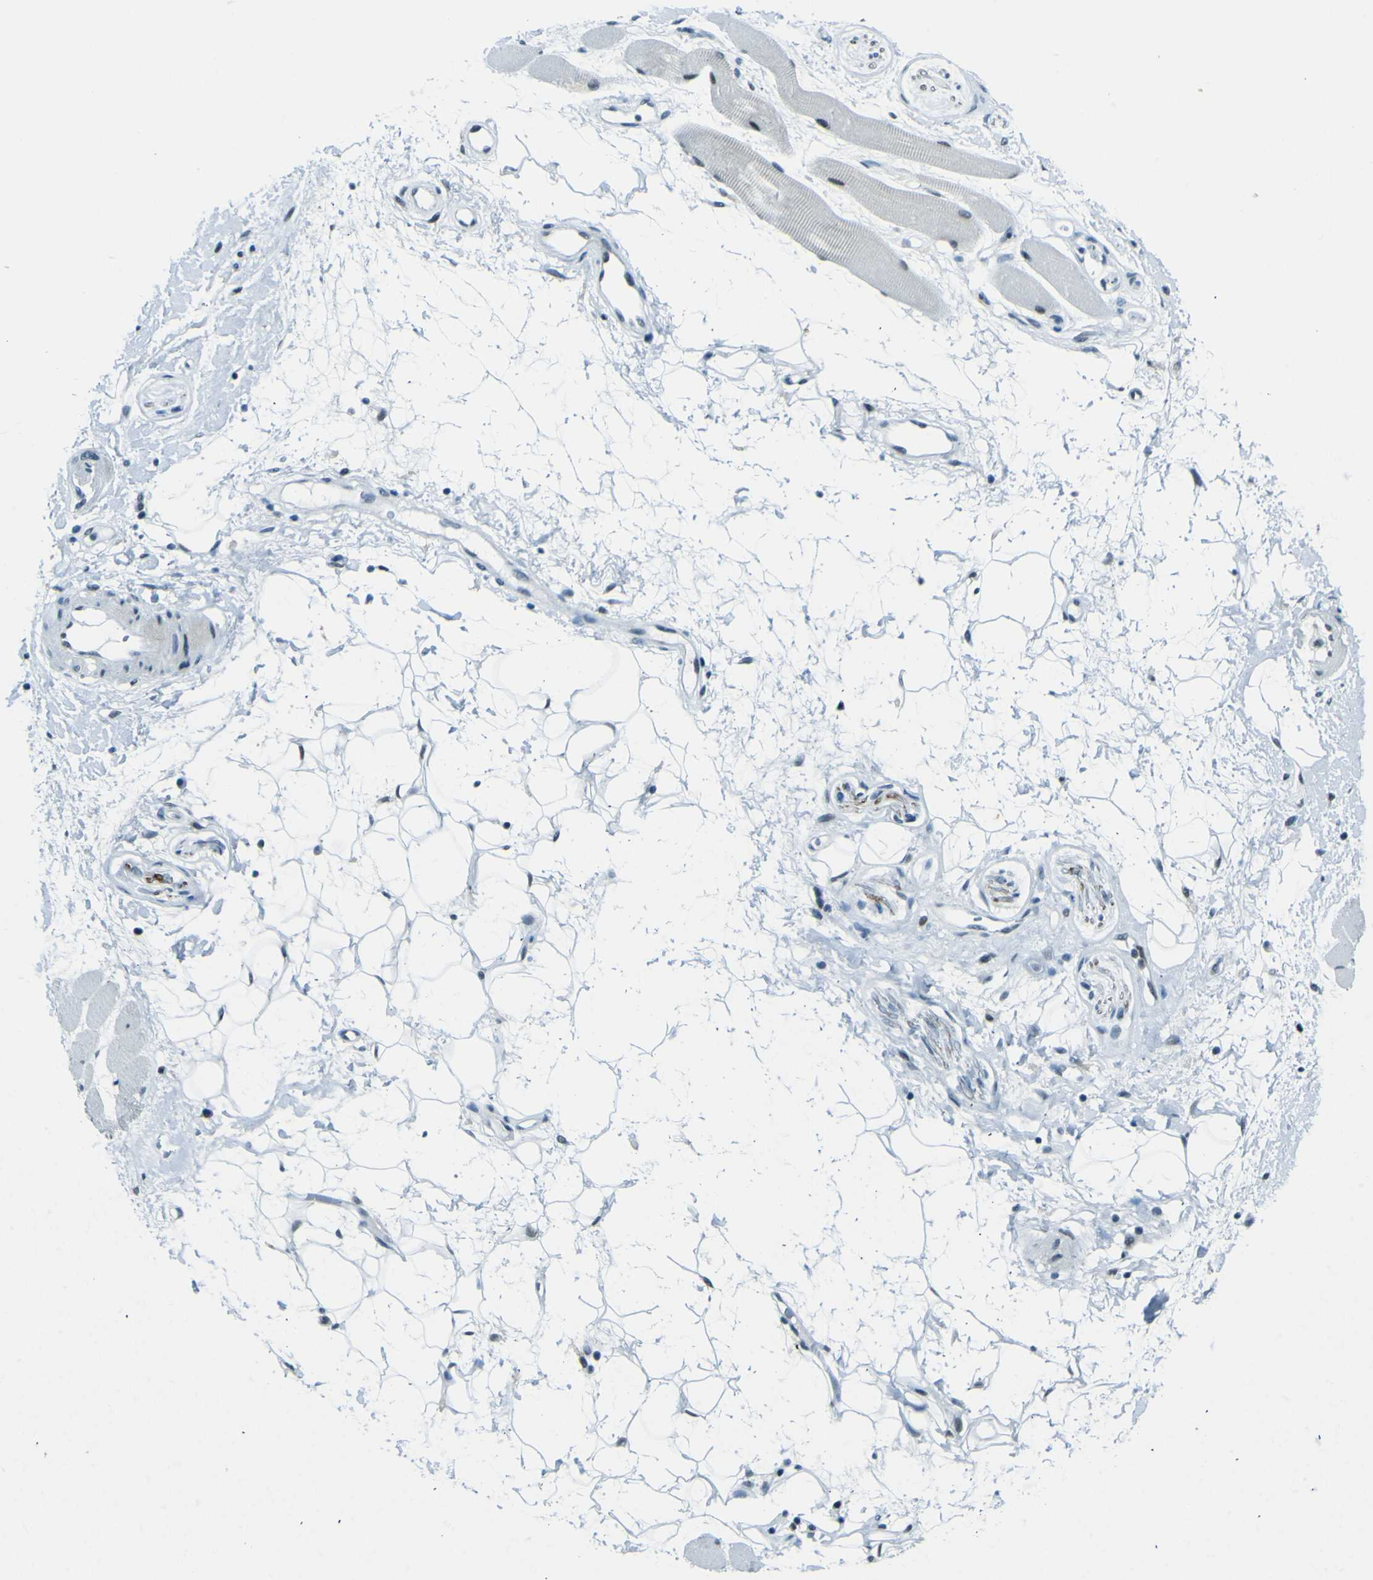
{"staining": {"intensity": "weak", "quantity": "25%-75%", "location": "nuclear"}, "tissue": "skeletal muscle", "cell_type": "Myocytes", "image_type": "normal", "snomed": [{"axis": "morphology", "description": "Normal tissue, NOS"}, {"axis": "topography", "description": "Skeletal muscle"}, {"axis": "topography", "description": "Peripheral nerve tissue"}], "caption": "An immunohistochemistry photomicrograph of benign tissue is shown. Protein staining in brown highlights weak nuclear positivity in skeletal muscle within myocytes. (DAB (3,3'-diaminobenzidine) IHC with brightfield microscopy, high magnification).", "gene": "CEBPG", "patient": {"sex": "female", "age": 84}}